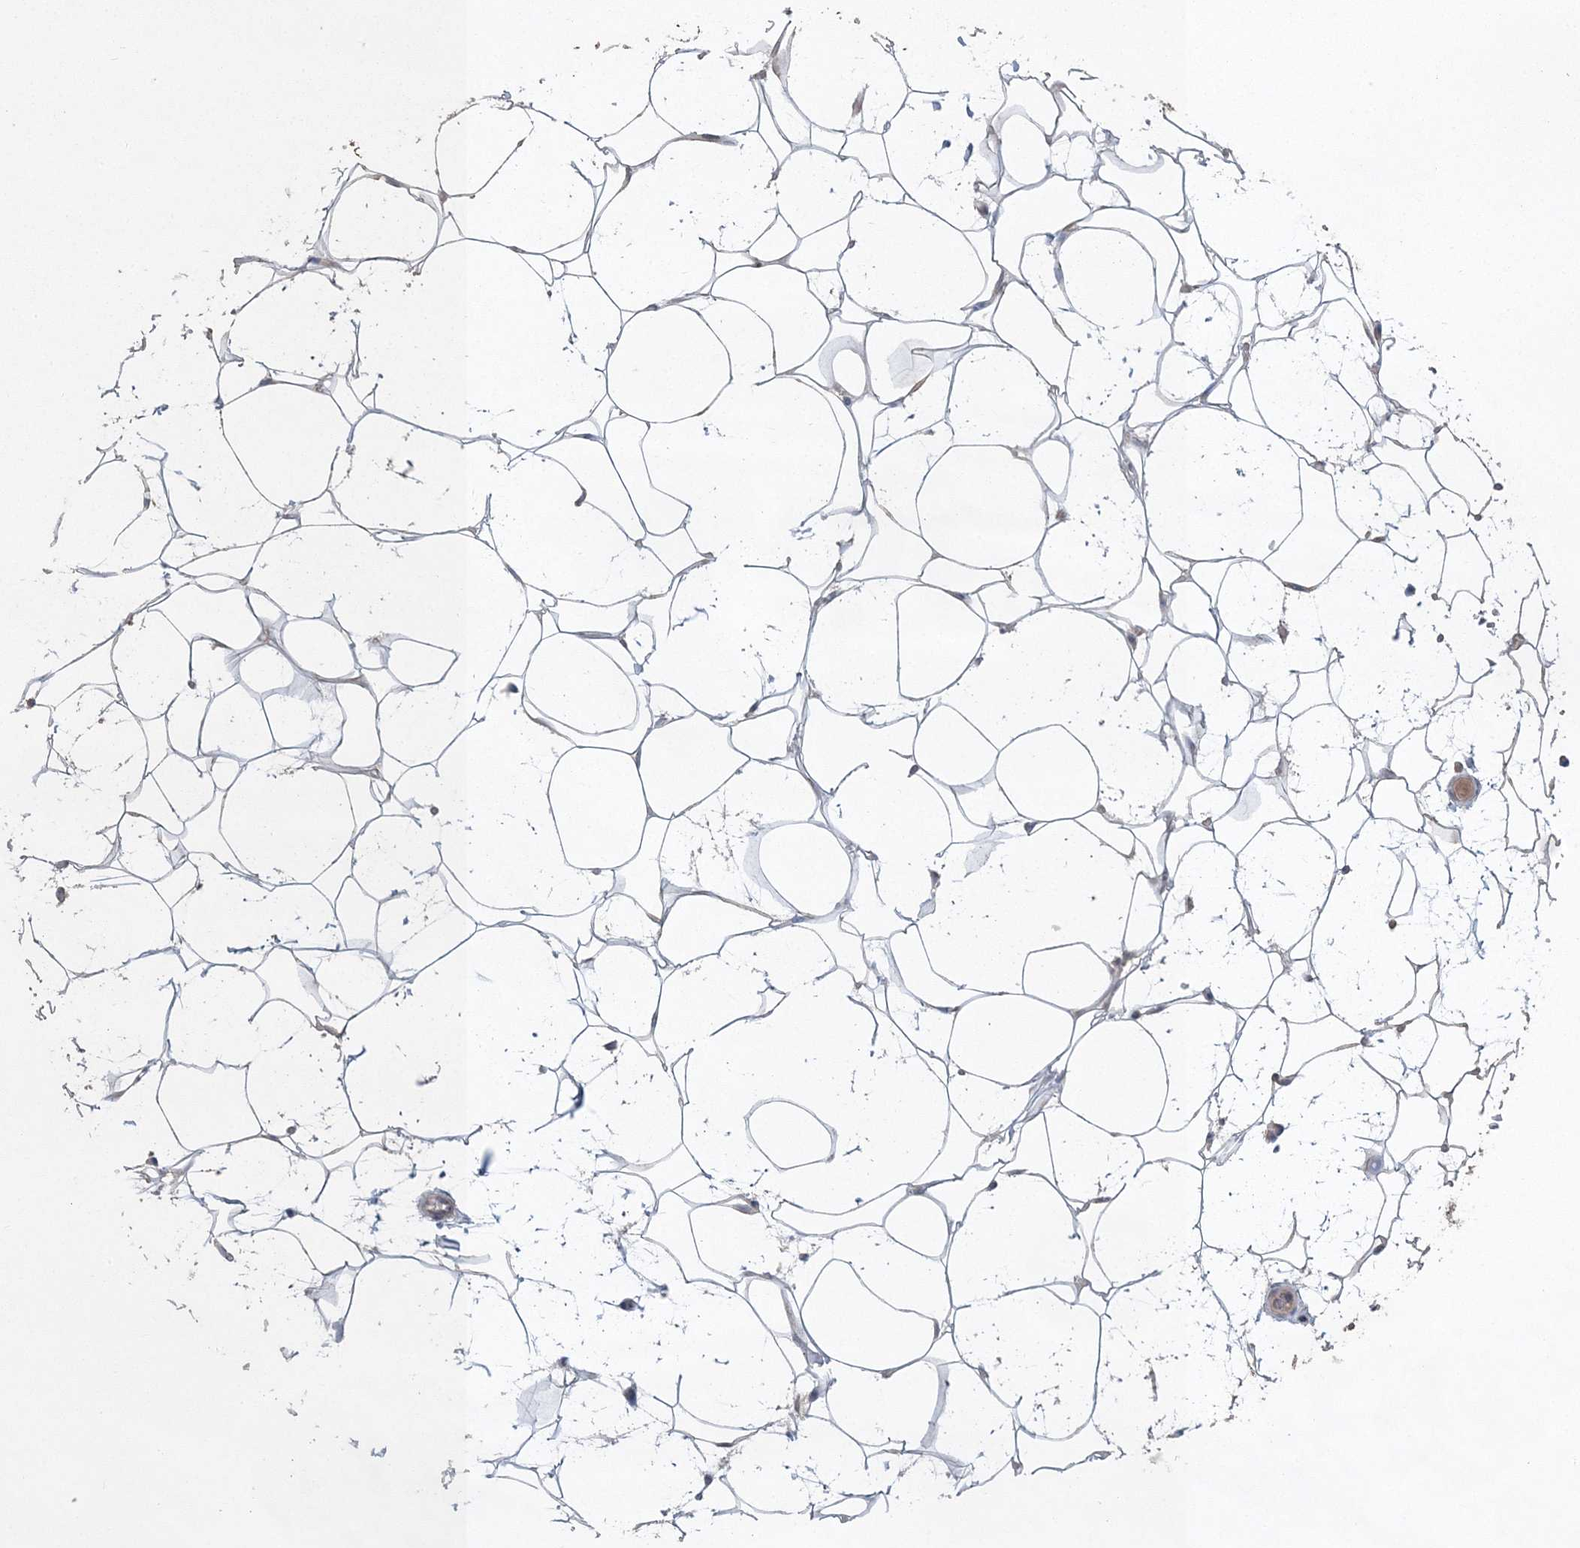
{"staining": {"intensity": "negative", "quantity": "none", "location": "none"}, "tissue": "adipose tissue", "cell_type": "Adipocytes", "image_type": "normal", "snomed": [{"axis": "morphology", "description": "Normal tissue, NOS"}, {"axis": "topography", "description": "Breast"}], "caption": "Unremarkable adipose tissue was stained to show a protein in brown. There is no significant positivity in adipocytes. (DAB (3,3'-diaminobenzidine) IHC with hematoxylin counter stain).", "gene": "UIMC1", "patient": {"sex": "female", "age": 26}}